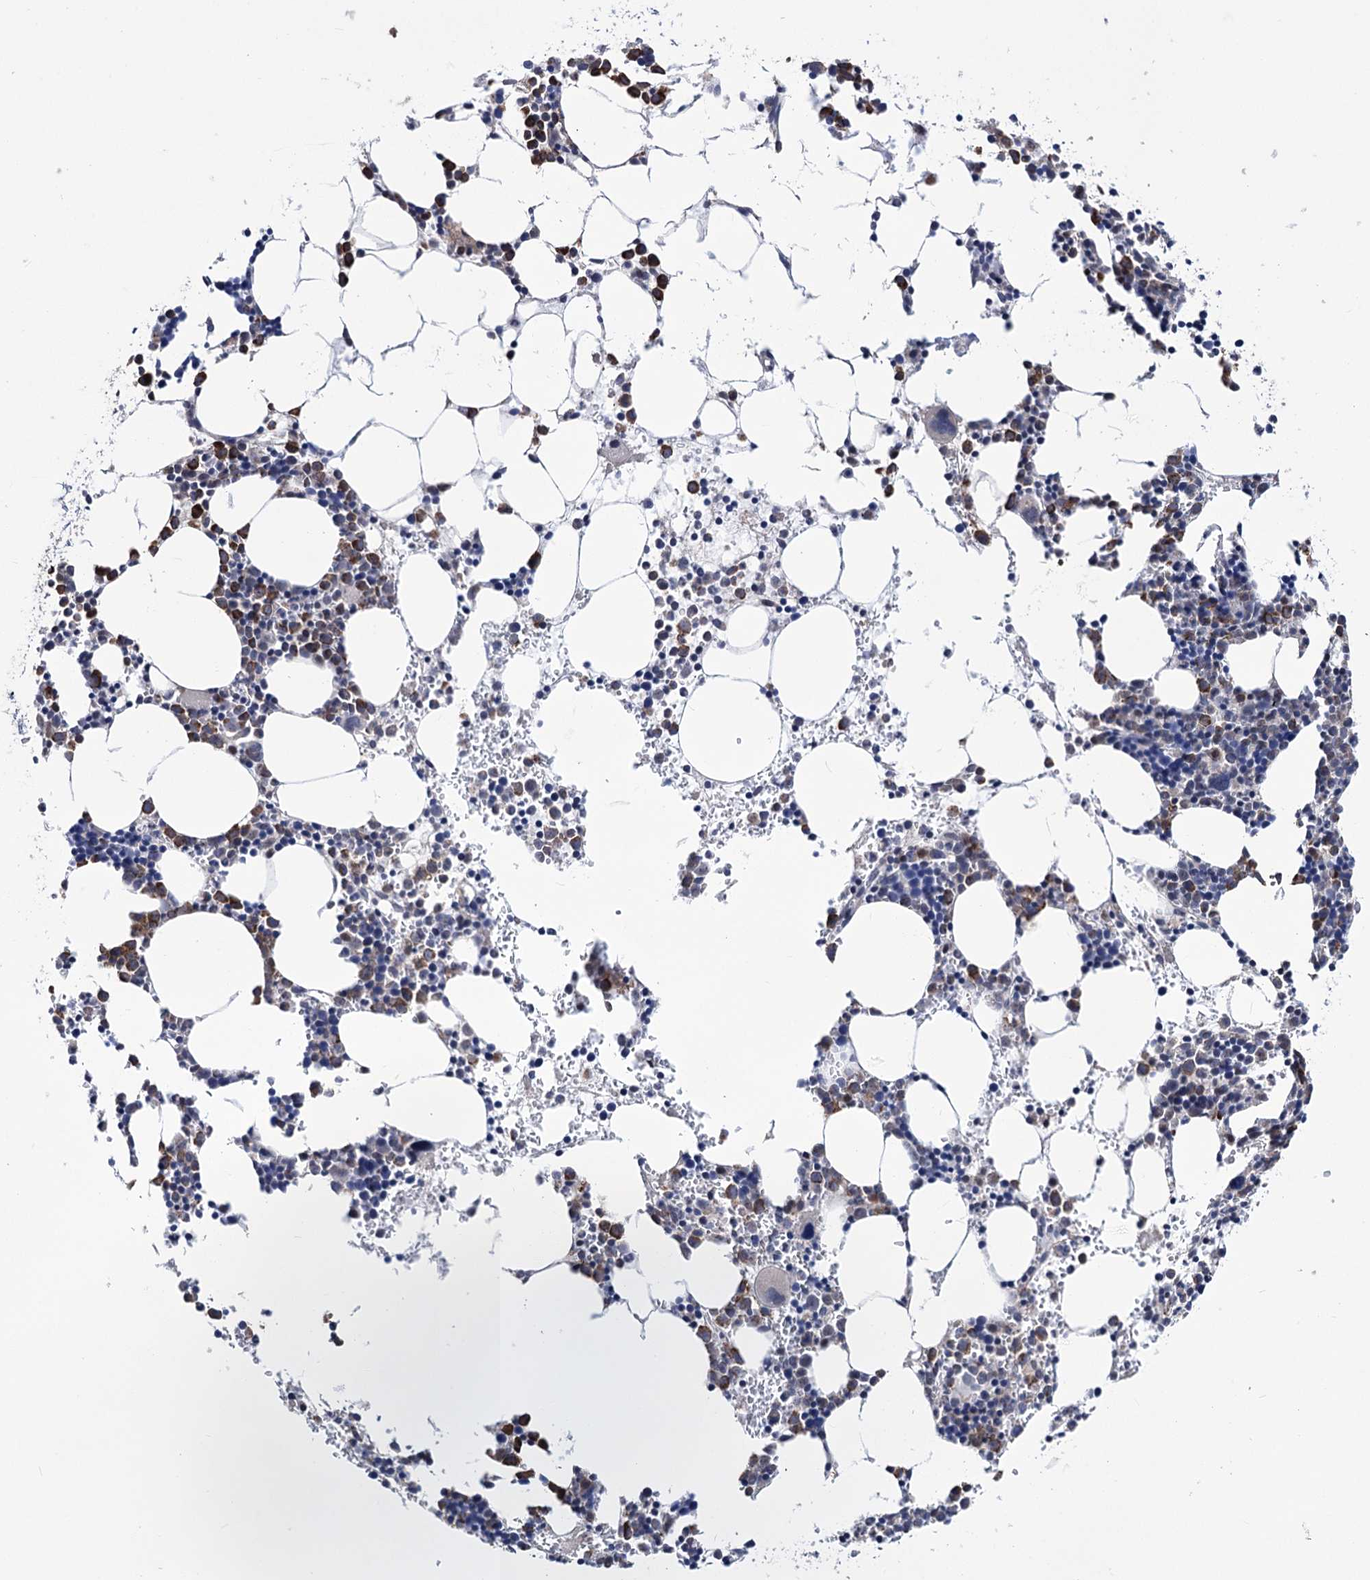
{"staining": {"intensity": "moderate", "quantity": "25%-75%", "location": "cytoplasmic/membranous"}, "tissue": "bone marrow", "cell_type": "Hematopoietic cells", "image_type": "normal", "snomed": [{"axis": "morphology", "description": "Normal tissue, NOS"}, {"axis": "topography", "description": "Bone marrow"}], "caption": "Immunohistochemistry photomicrograph of benign bone marrow stained for a protein (brown), which shows medium levels of moderate cytoplasmic/membranous positivity in approximately 25%-75% of hematopoietic cells.", "gene": "PPRC1", "patient": {"sex": "female", "age": 89}}